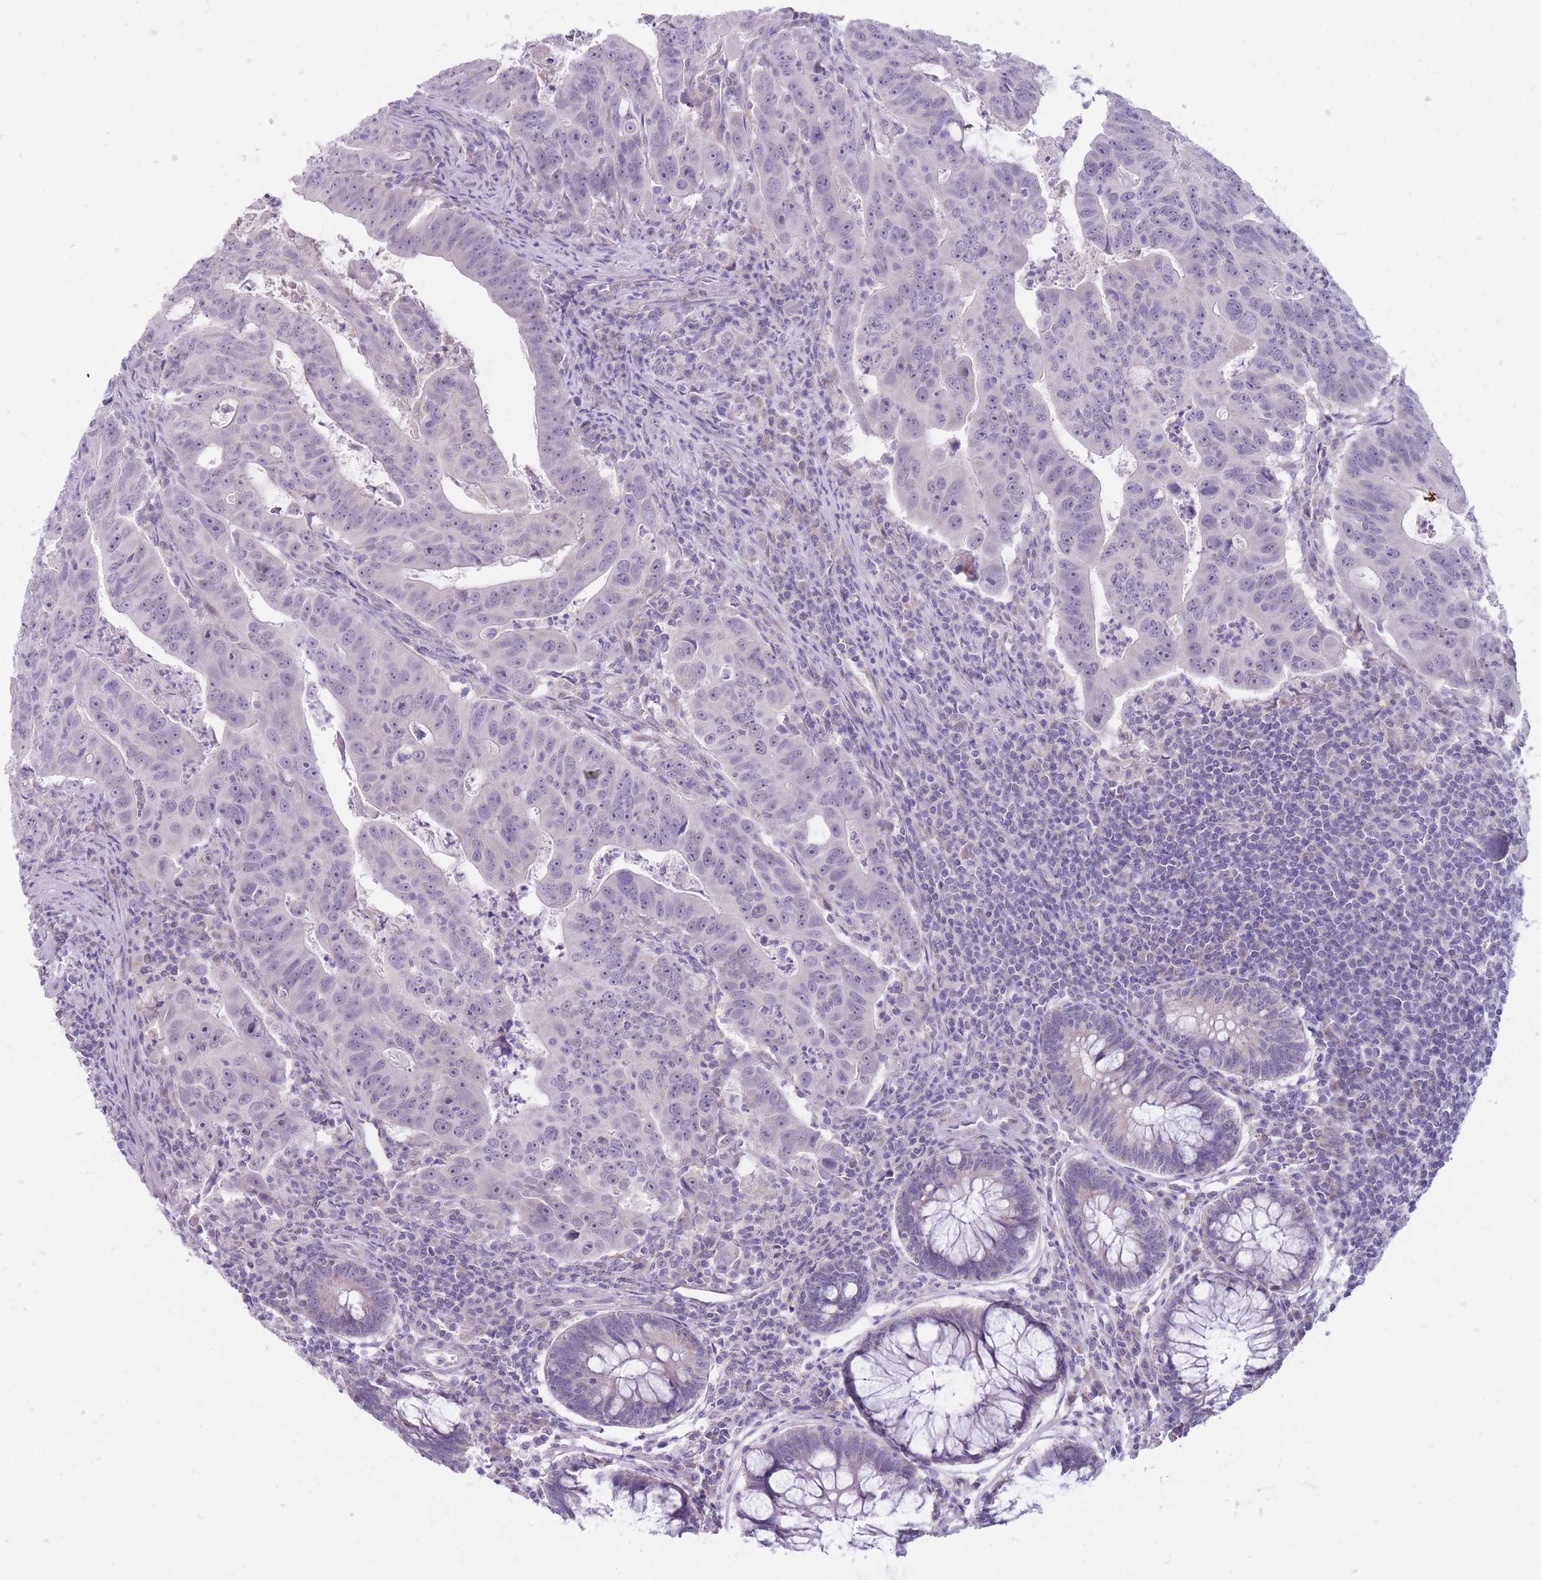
{"staining": {"intensity": "negative", "quantity": "none", "location": "none"}, "tissue": "colorectal cancer", "cell_type": "Tumor cells", "image_type": "cancer", "snomed": [{"axis": "morphology", "description": "Adenocarcinoma, NOS"}, {"axis": "topography", "description": "Rectum"}], "caption": "DAB (3,3'-diaminobenzidine) immunohistochemical staining of human adenocarcinoma (colorectal) demonstrates no significant staining in tumor cells.", "gene": "ERICH4", "patient": {"sex": "male", "age": 69}}